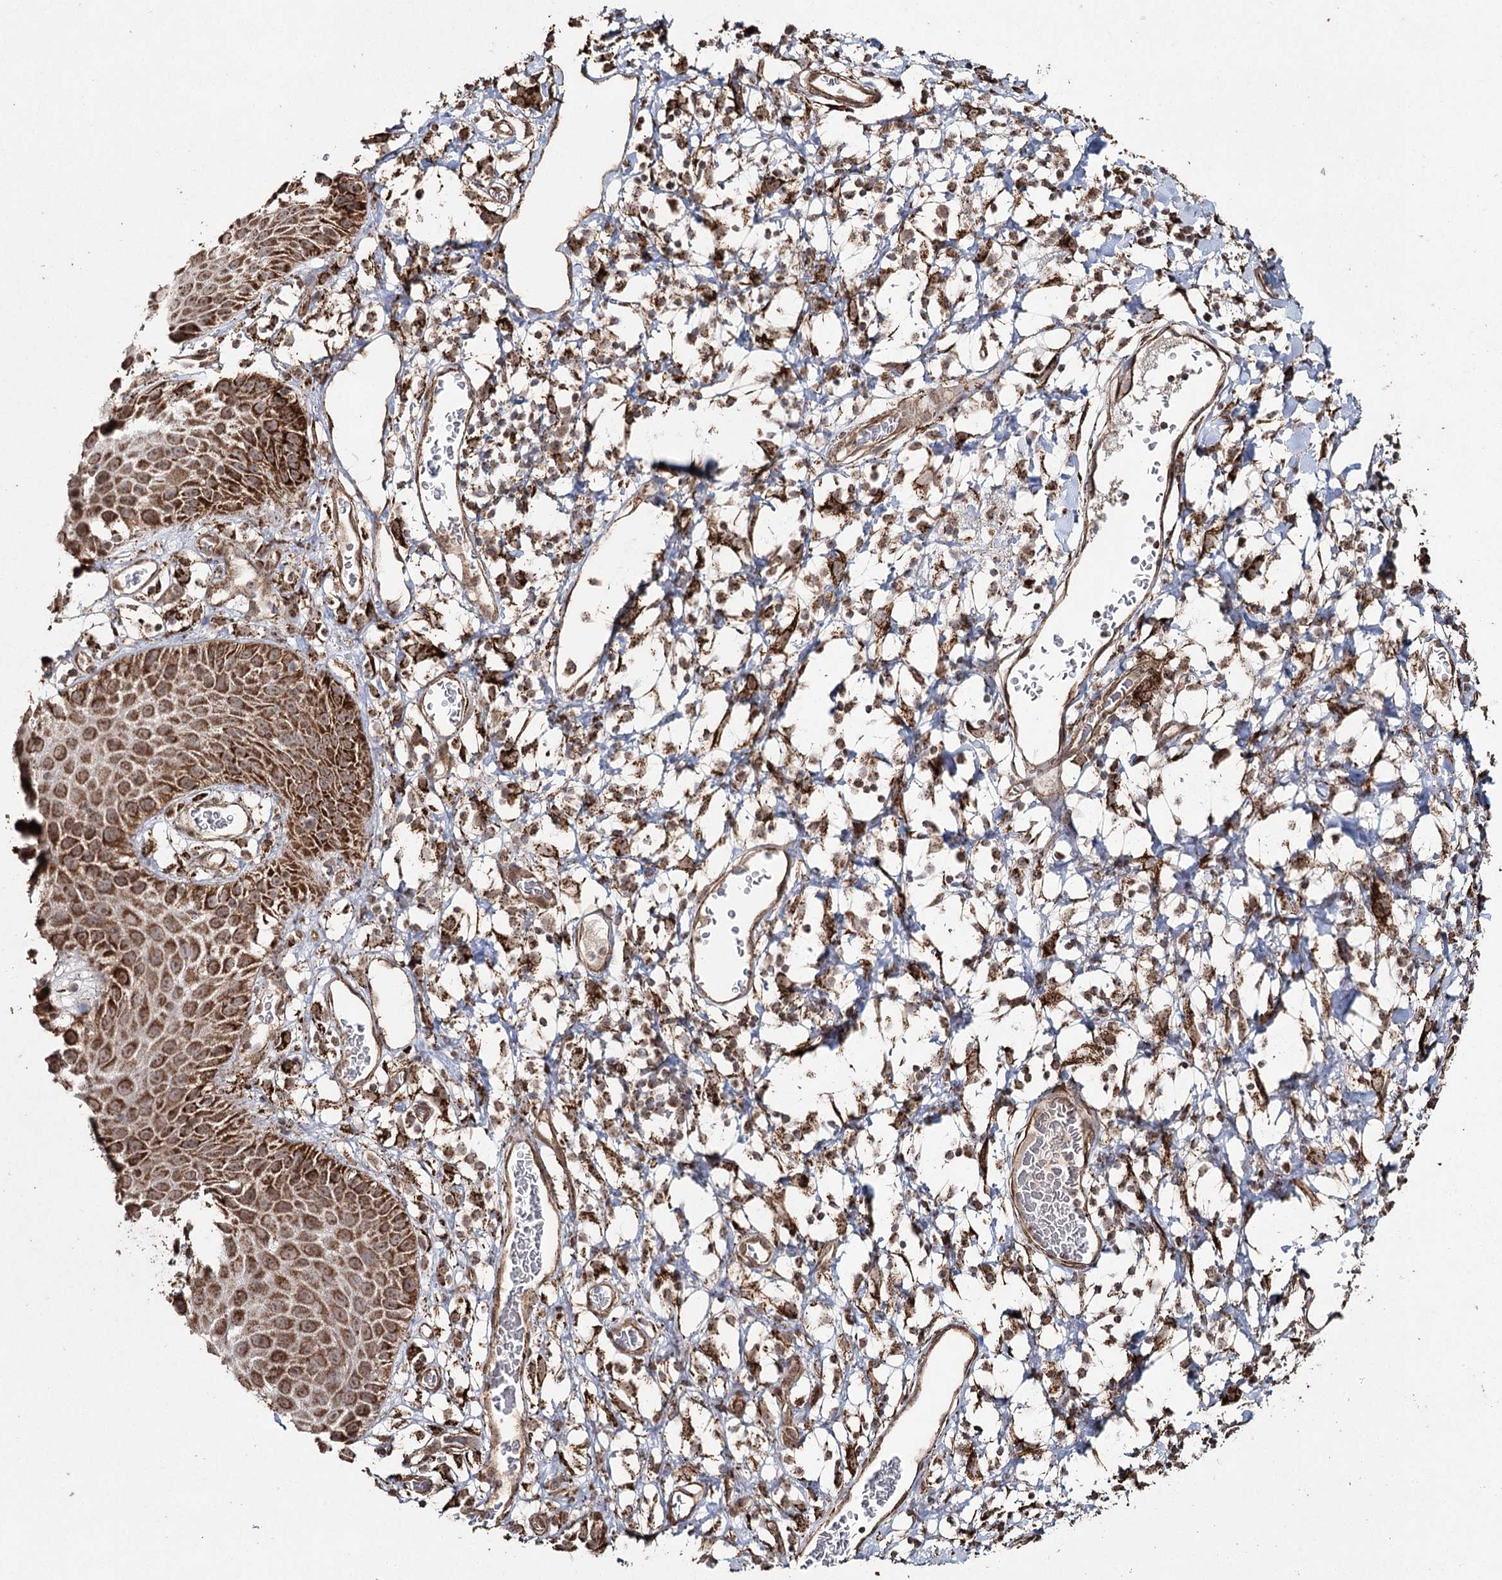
{"staining": {"intensity": "moderate", "quantity": ">75%", "location": "cytoplasmic/membranous,nuclear"}, "tissue": "skin", "cell_type": "Epidermal cells", "image_type": "normal", "snomed": [{"axis": "morphology", "description": "Normal tissue, NOS"}, {"axis": "topography", "description": "Vulva"}], "caption": "Immunohistochemical staining of normal skin demonstrates moderate cytoplasmic/membranous,nuclear protein staining in approximately >75% of epidermal cells. The protein of interest is stained brown, and the nuclei are stained in blue (DAB IHC with brightfield microscopy, high magnification).", "gene": "SLF2", "patient": {"sex": "female", "age": 68}}